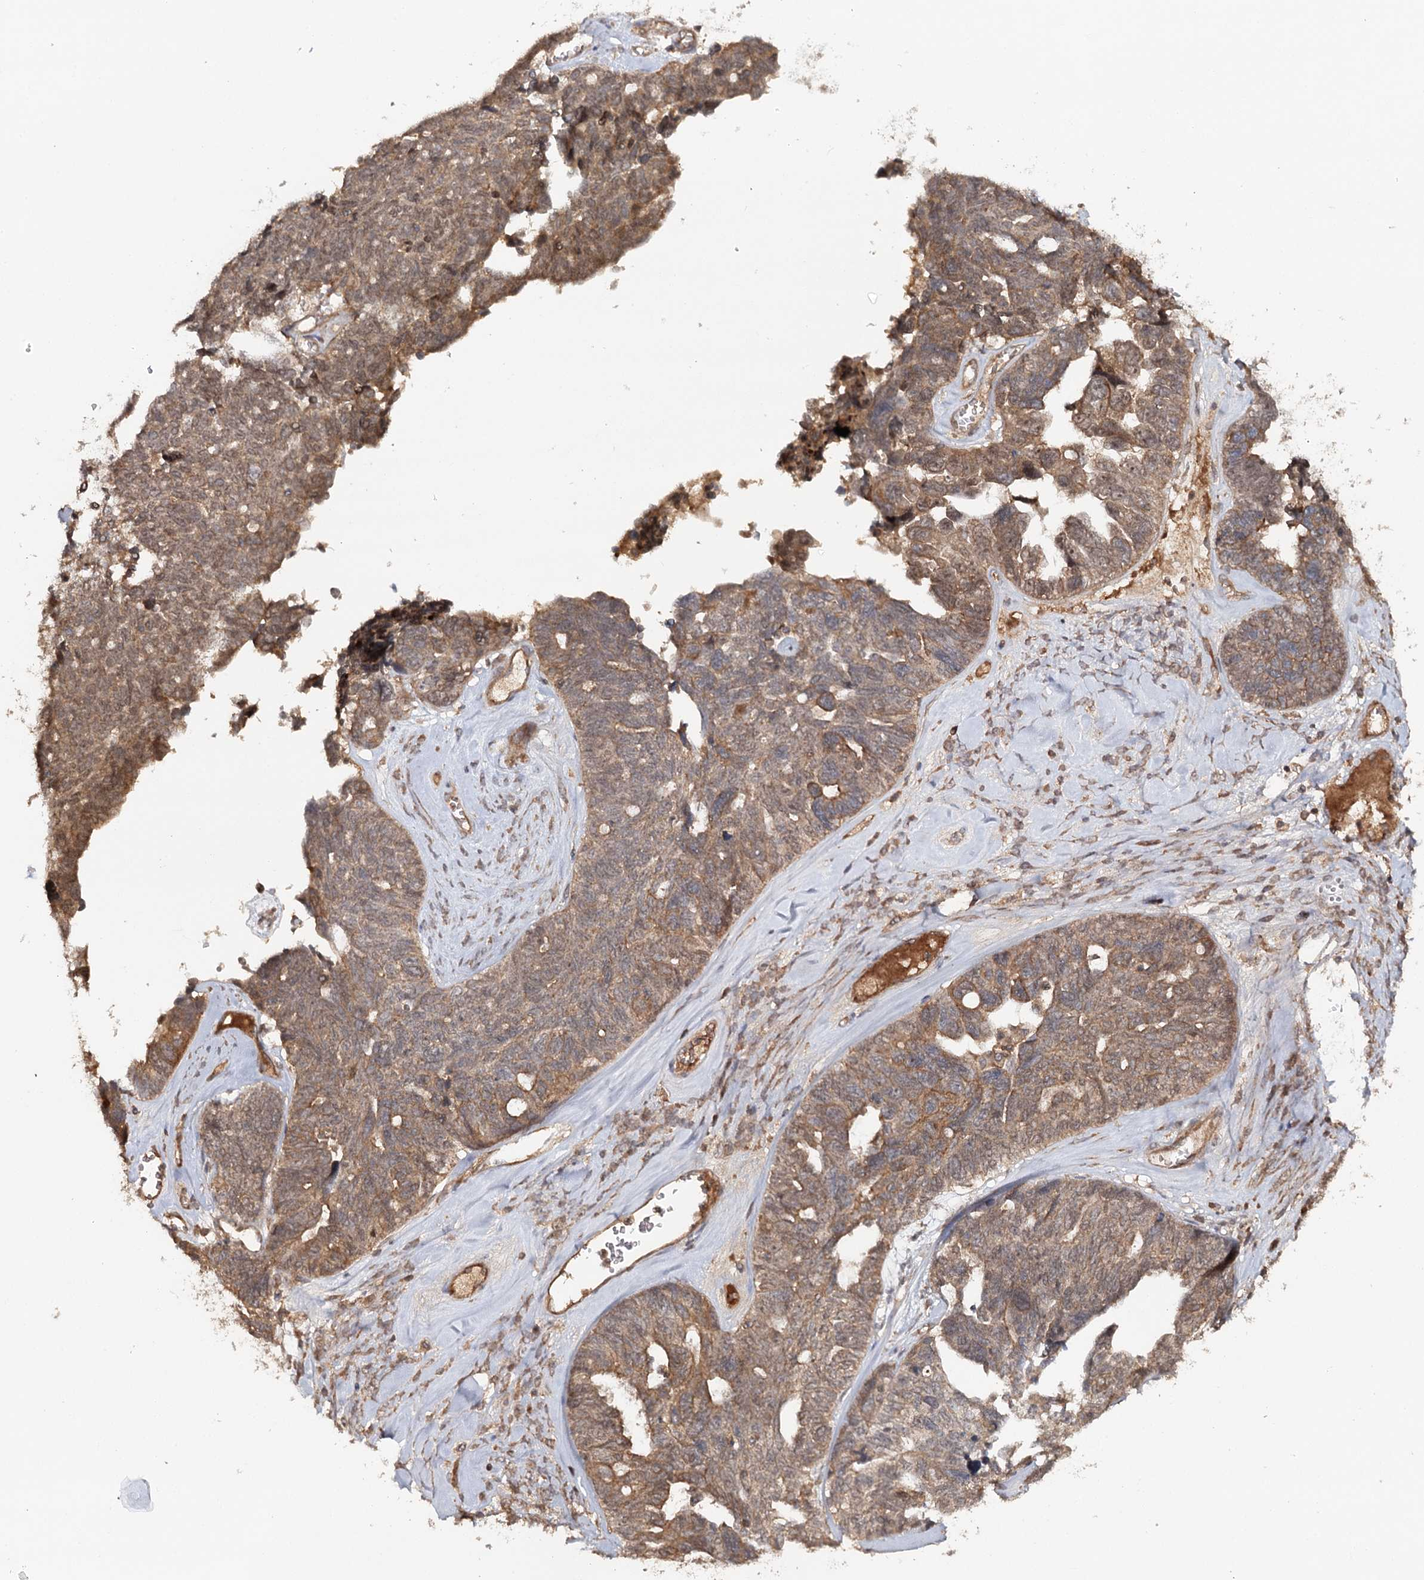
{"staining": {"intensity": "moderate", "quantity": ">75%", "location": "cytoplasmic/membranous"}, "tissue": "ovarian cancer", "cell_type": "Tumor cells", "image_type": "cancer", "snomed": [{"axis": "morphology", "description": "Cystadenocarcinoma, serous, NOS"}, {"axis": "topography", "description": "Ovary"}], "caption": "Ovarian cancer (serous cystadenocarcinoma) stained with a protein marker shows moderate staining in tumor cells.", "gene": "BCR", "patient": {"sex": "female", "age": 79}}